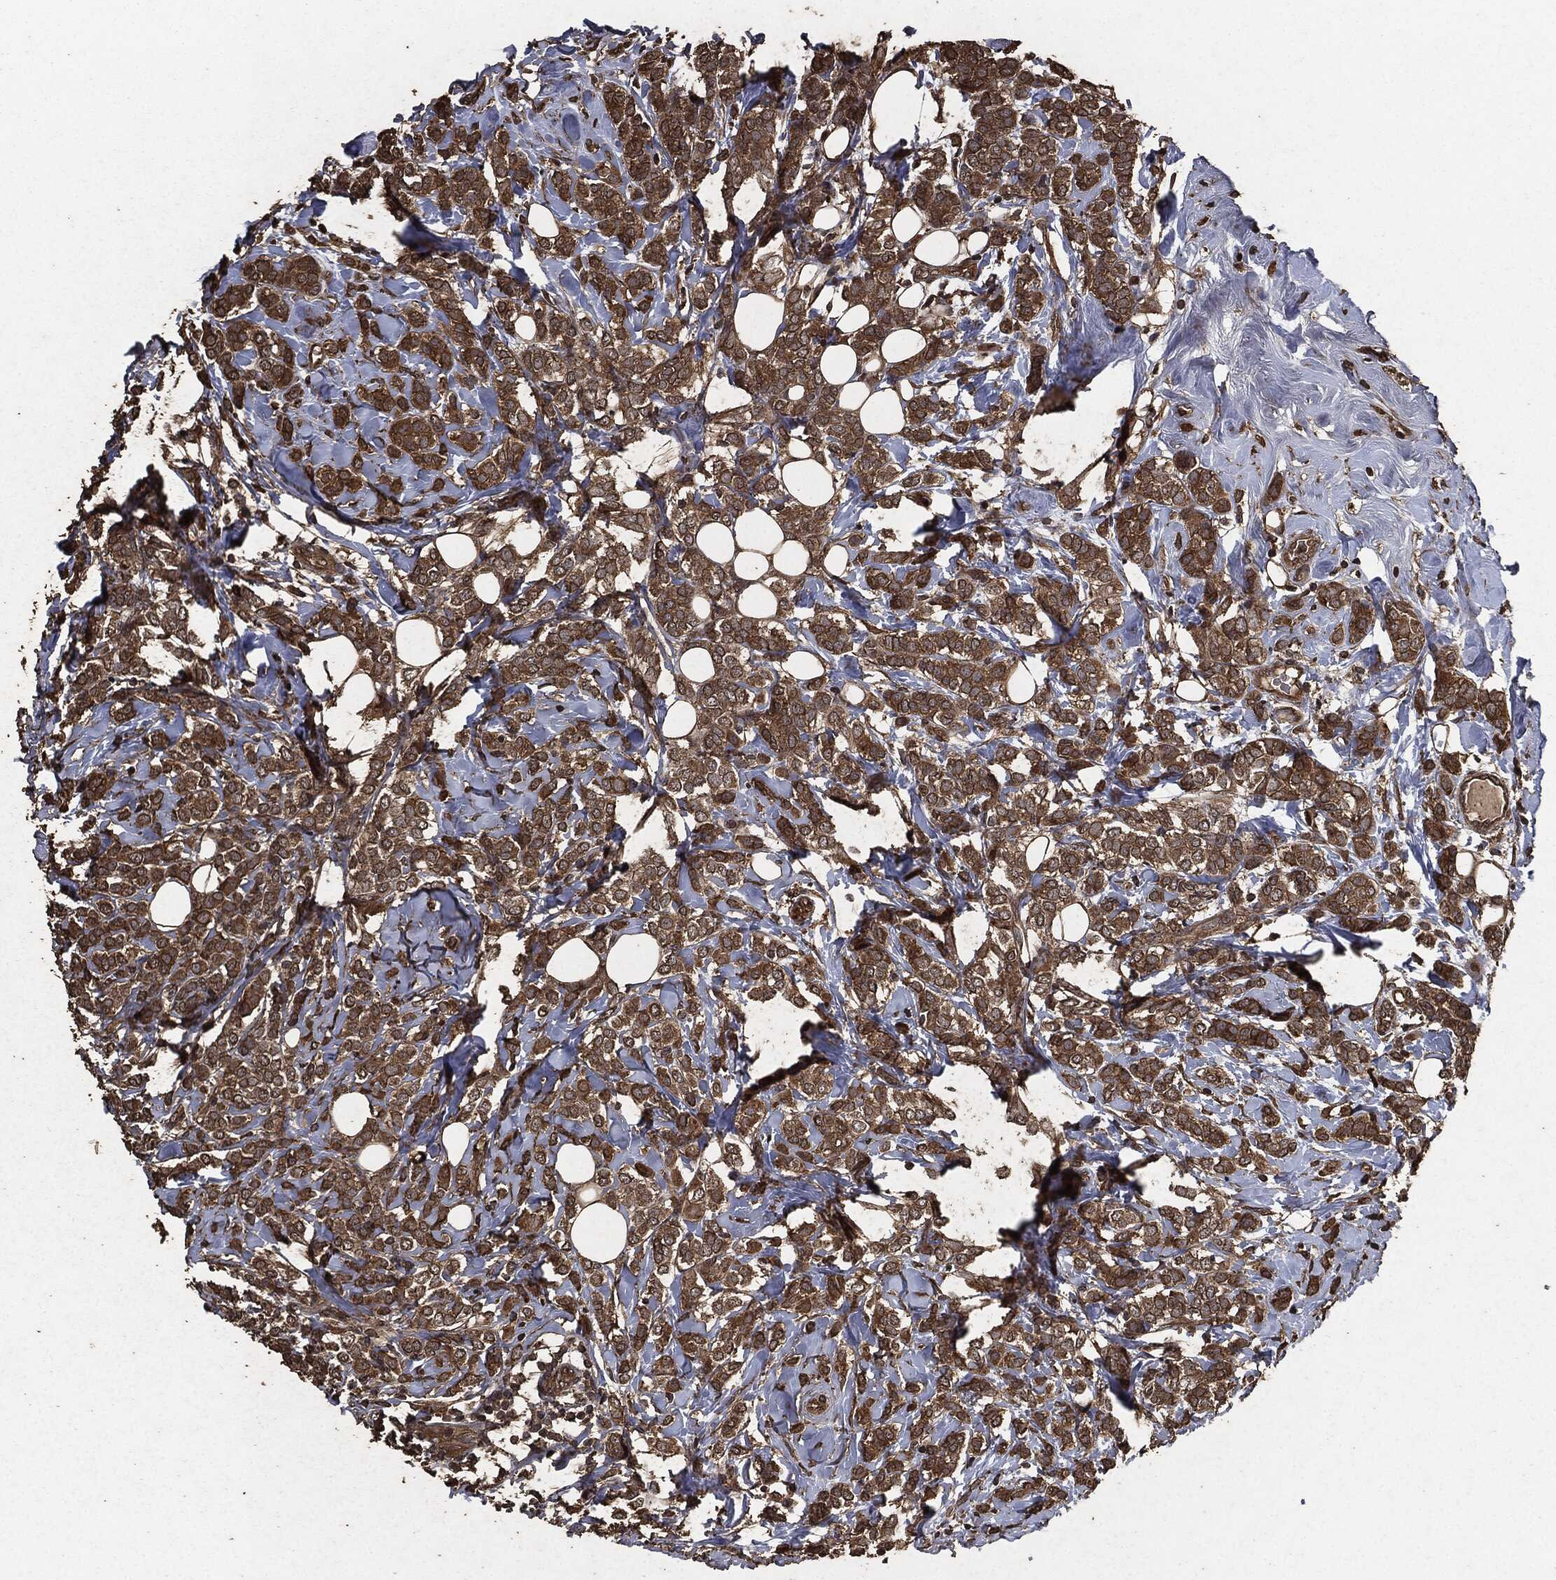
{"staining": {"intensity": "moderate", "quantity": ">75%", "location": "cytoplasmic/membranous"}, "tissue": "breast cancer", "cell_type": "Tumor cells", "image_type": "cancer", "snomed": [{"axis": "morphology", "description": "Lobular carcinoma"}, {"axis": "topography", "description": "Breast"}], "caption": "Tumor cells reveal medium levels of moderate cytoplasmic/membranous positivity in approximately >75% of cells in breast cancer.", "gene": "AKT1S1", "patient": {"sex": "female", "age": 49}}